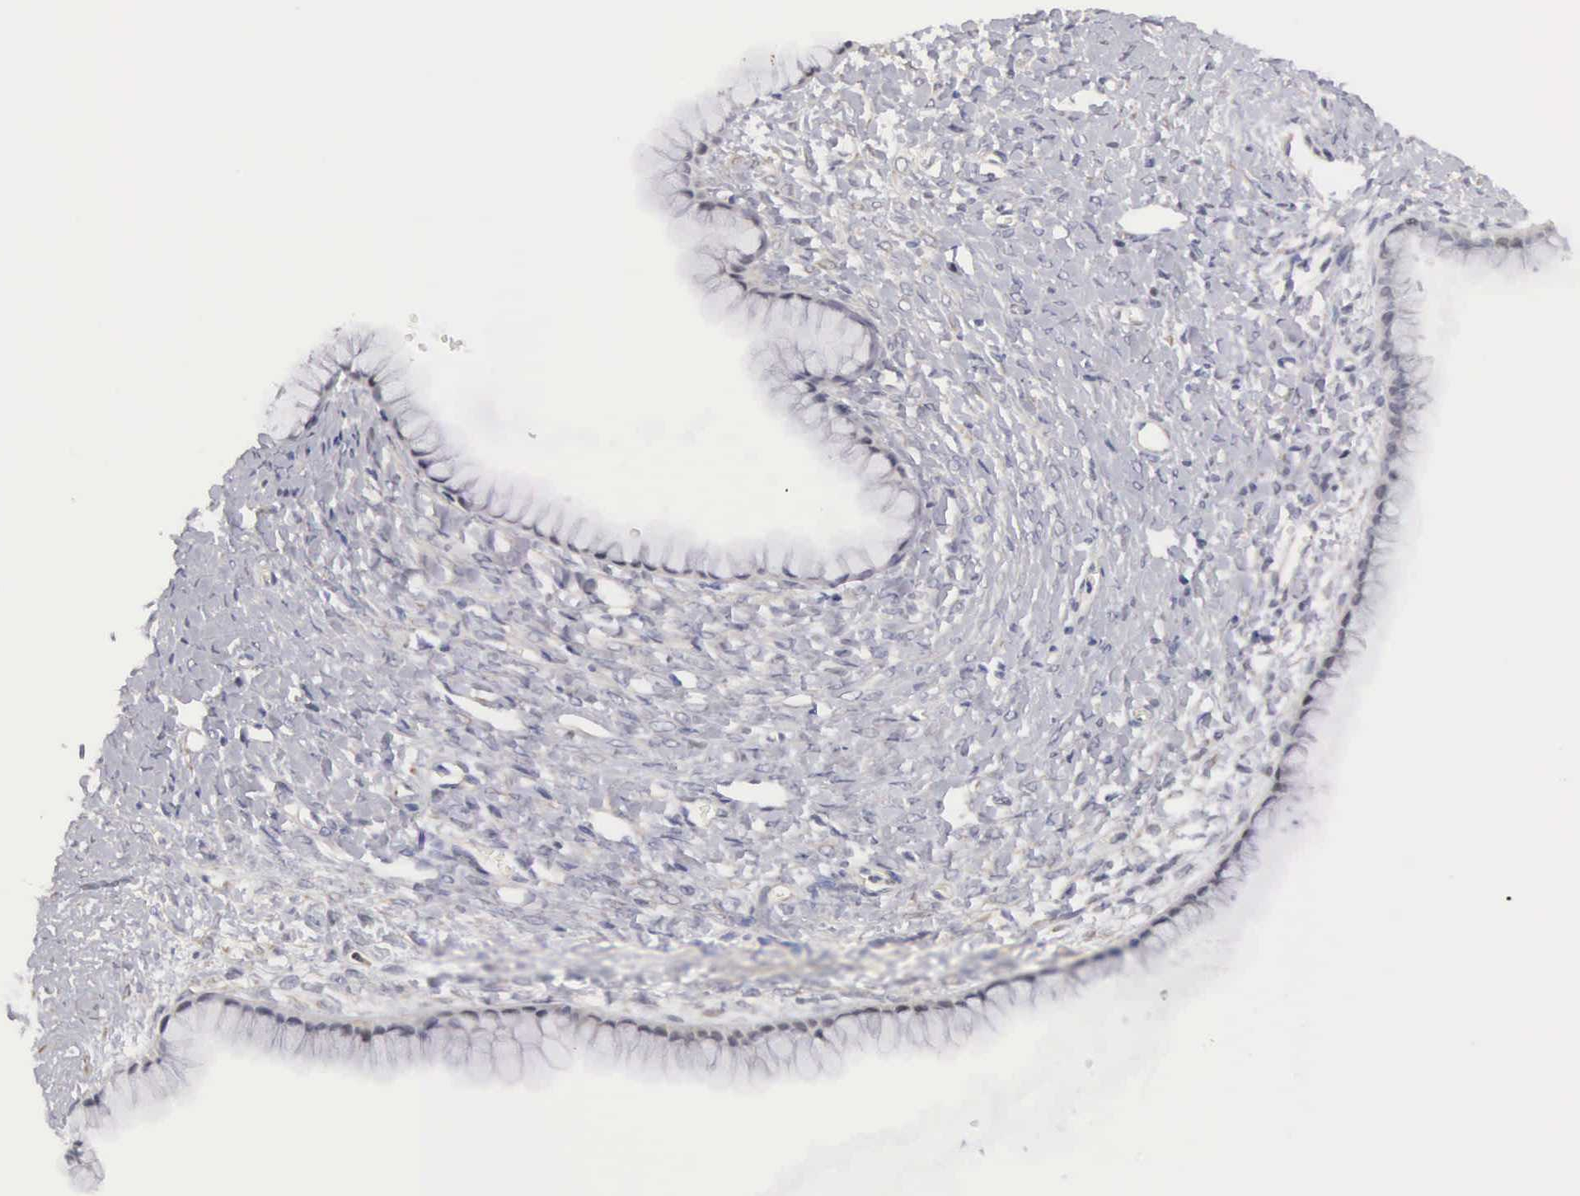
{"staining": {"intensity": "negative", "quantity": "none", "location": "none"}, "tissue": "ovarian cancer", "cell_type": "Tumor cells", "image_type": "cancer", "snomed": [{"axis": "morphology", "description": "Cystadenocarcinoma, mucinous, NOS"}, {"axis": "topography", "description": "Ovary"}], "caption": "Immunohistochemical staining of ovarian cancer reveals no significant staining in tumor cells. (DAB IHC with hematoxylin counter stain).", "gene": "ELFN2", "patient": {"sex": "female", "age": 25}}